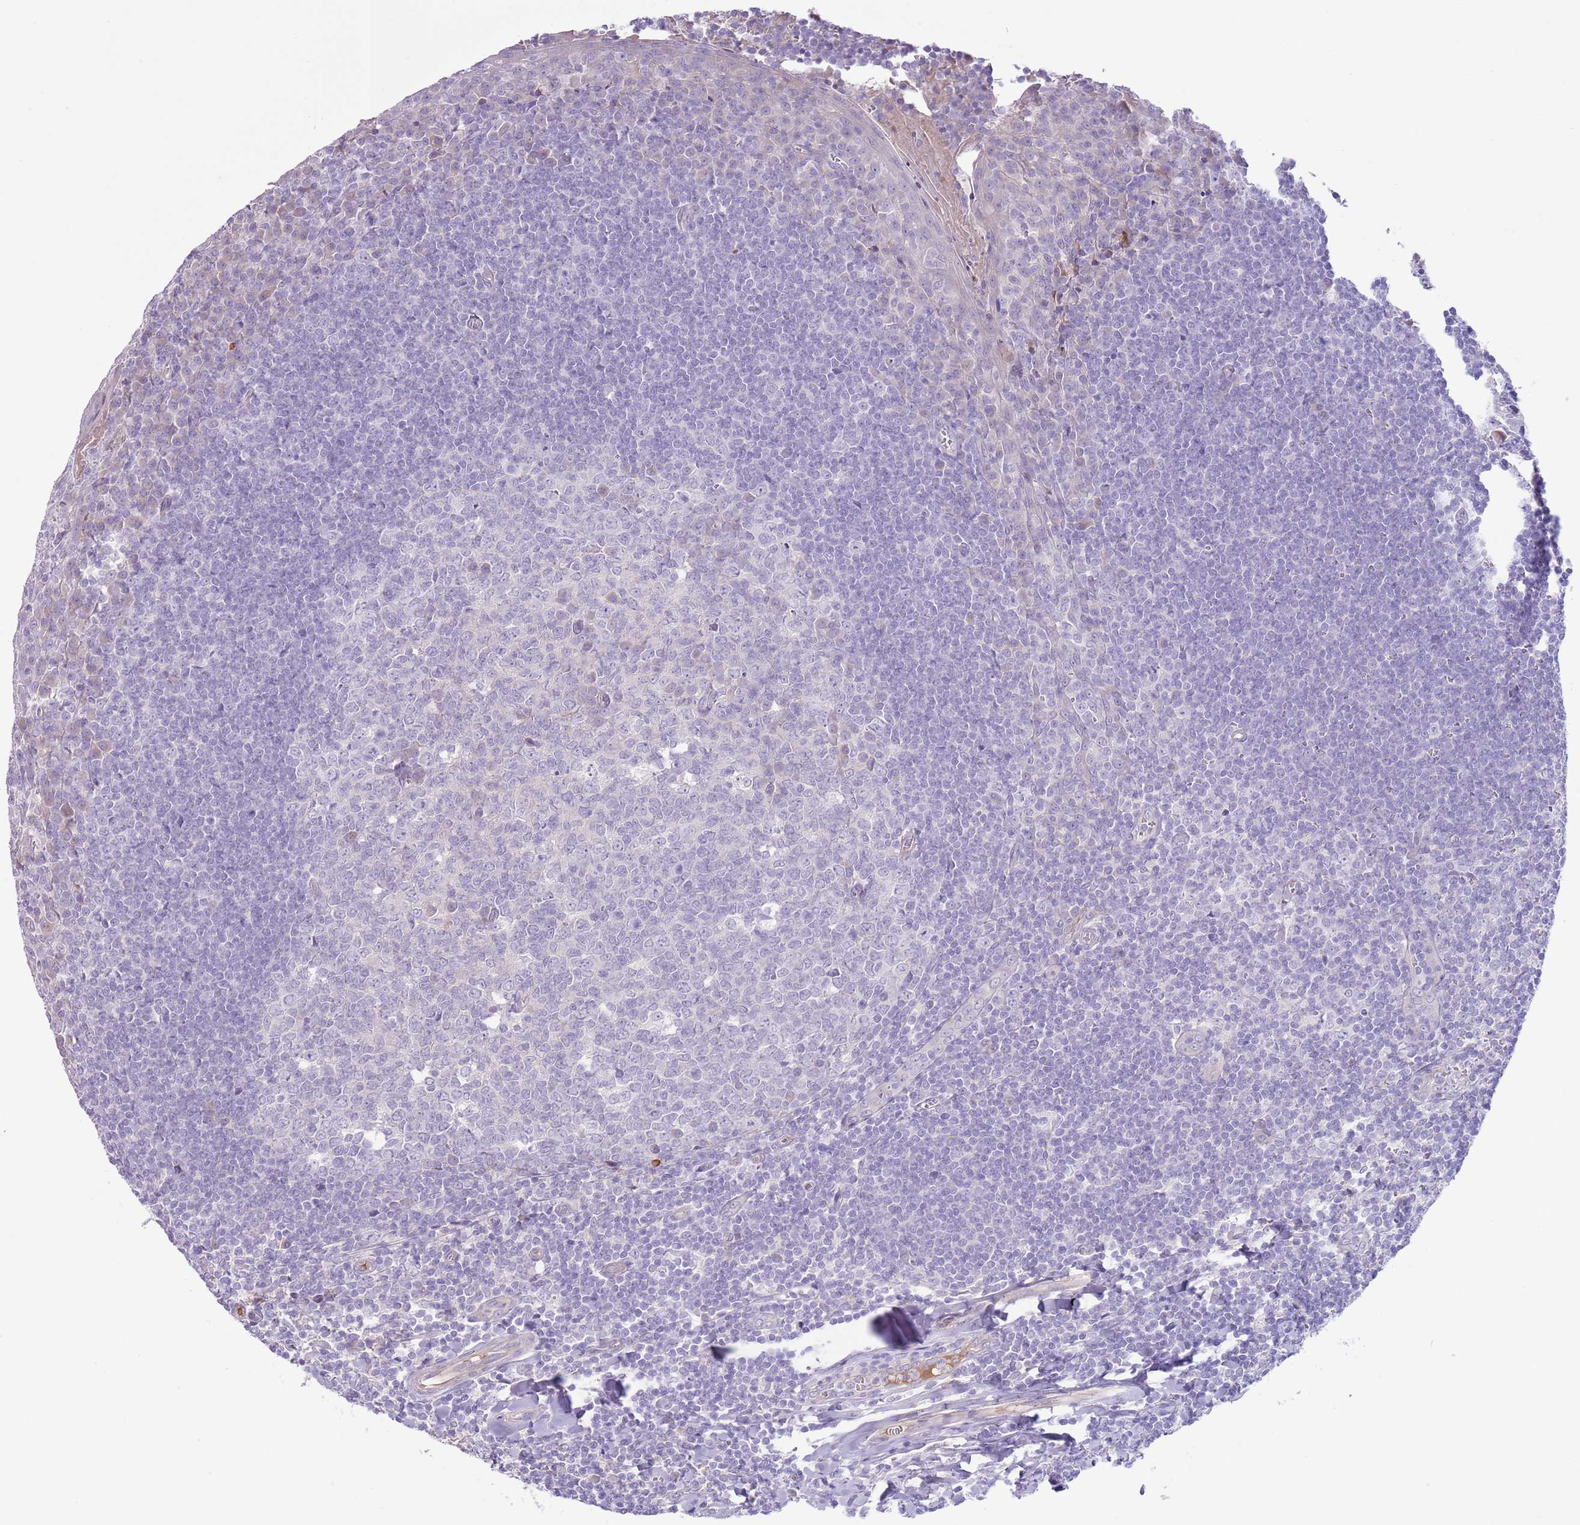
{"staining": {"intensity": "negative", "quantity": "none", "location": "none"}, "tissue": "tonsil", "cell_type": "Germinal center cells", "image_type": "normal", "snomed": [{"axis": "morphology", "description": "Normal tissue, NOS"}, {"axis": "topography", "description": "Tonsil"}], "caption": "Germinal center cells show no significant staining in unremarkable tonsil. The staining is performed using DAB (3,3'-diaminobenzidine) brown chromogen with nuclei counter-stained in using hematoxylin.", "gene": "CFH", "patient": {"sex": "male", "age": 27}}